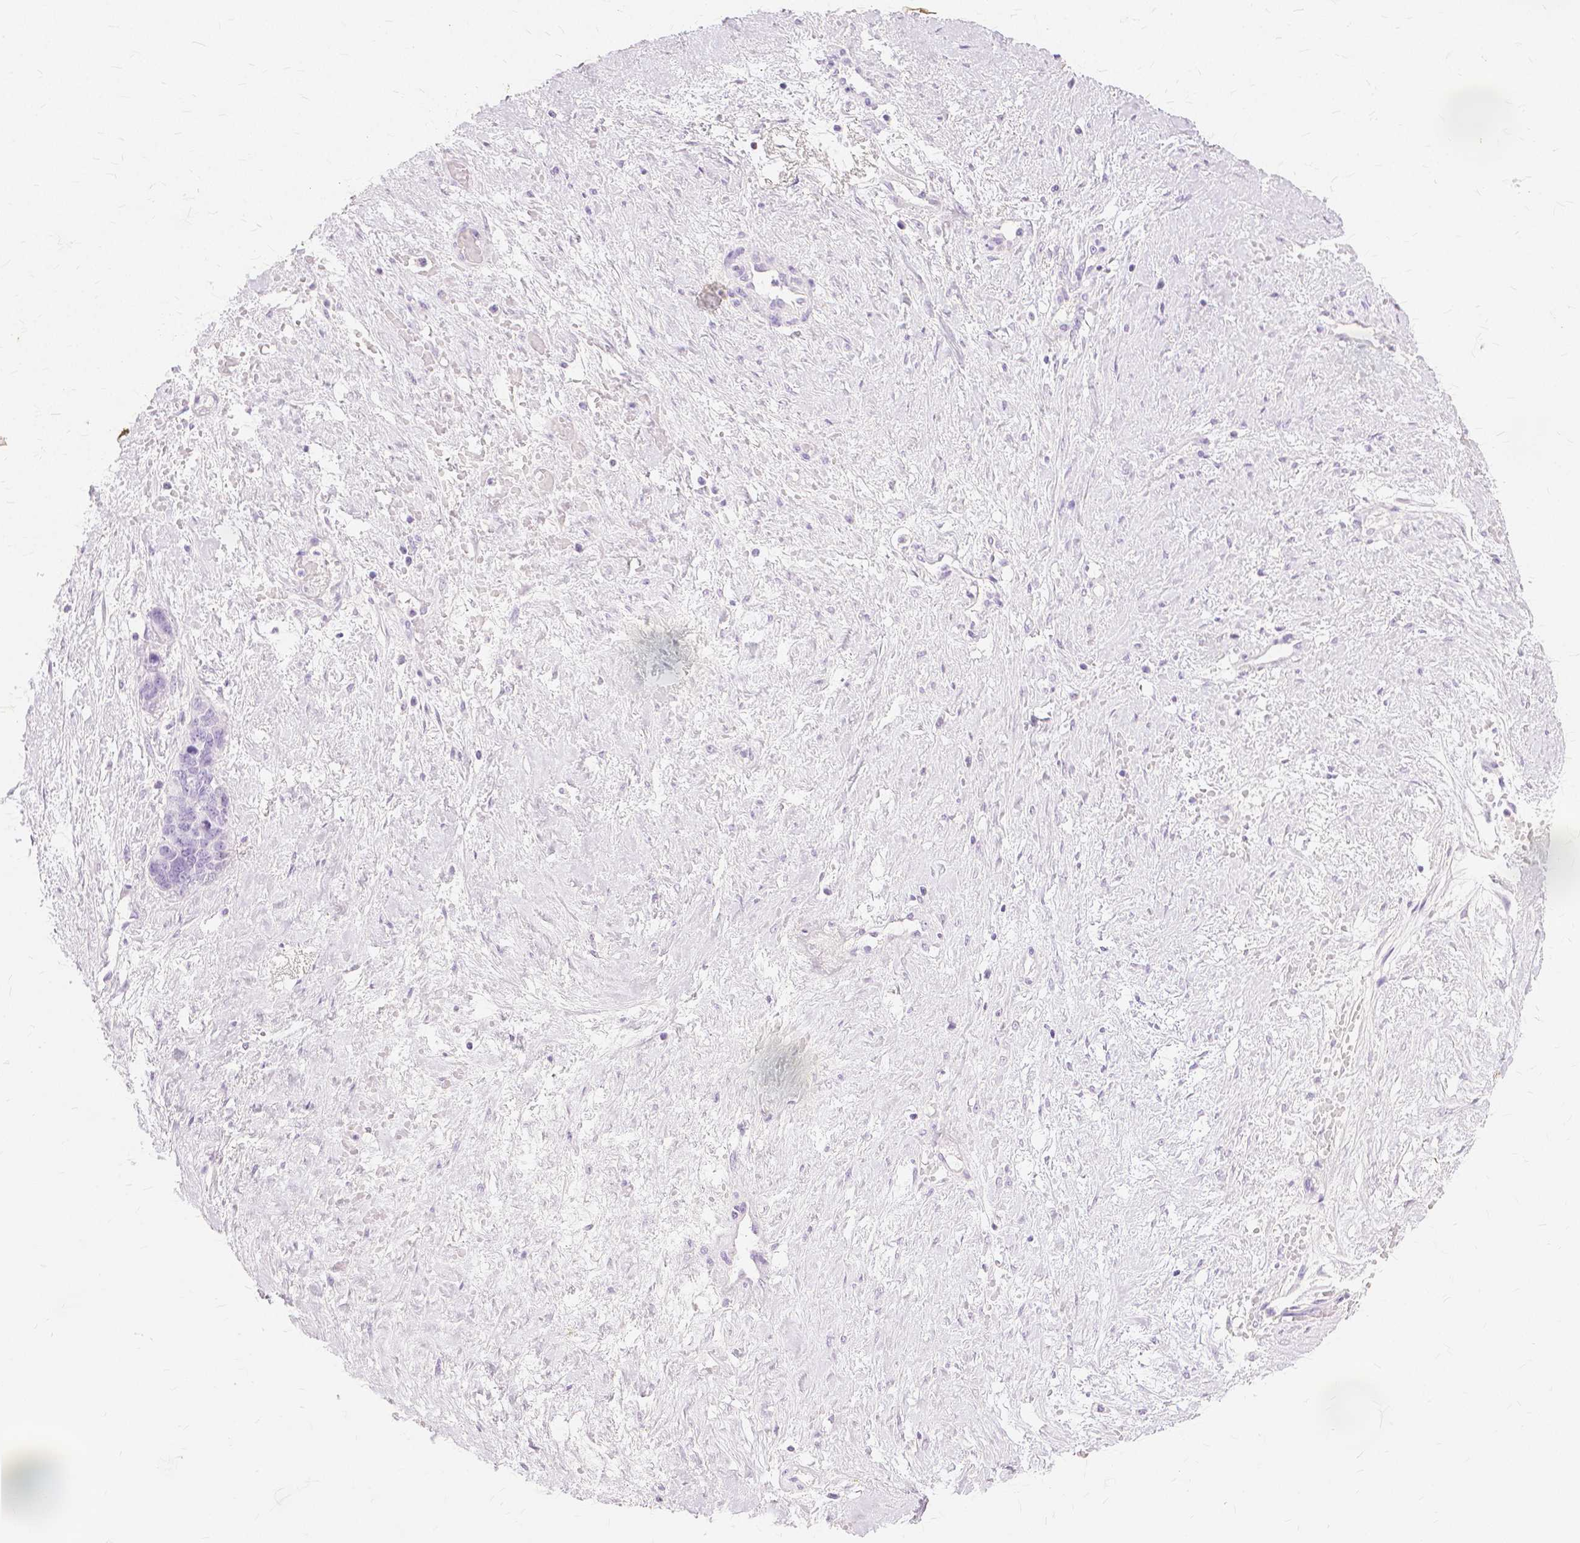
{"staining": {"intensity": "negative", "quantity": "none", "location": "none"}, "tissue": "ovarian cancer", "cell_type": "Tumor cells", "image_type": "cancer", "snomed": [{"axis": "morphology", "description": "Cystadenocarcinoma, serous, NOS"}, {"axis": "topography", "description": "Ovary"}], "caption": "There is no significant staining in tumor cells of serous cystadenocarcinoma (ovarian).", "gene": "TGM1", "patient": {"sex": "female", "age": 69}}